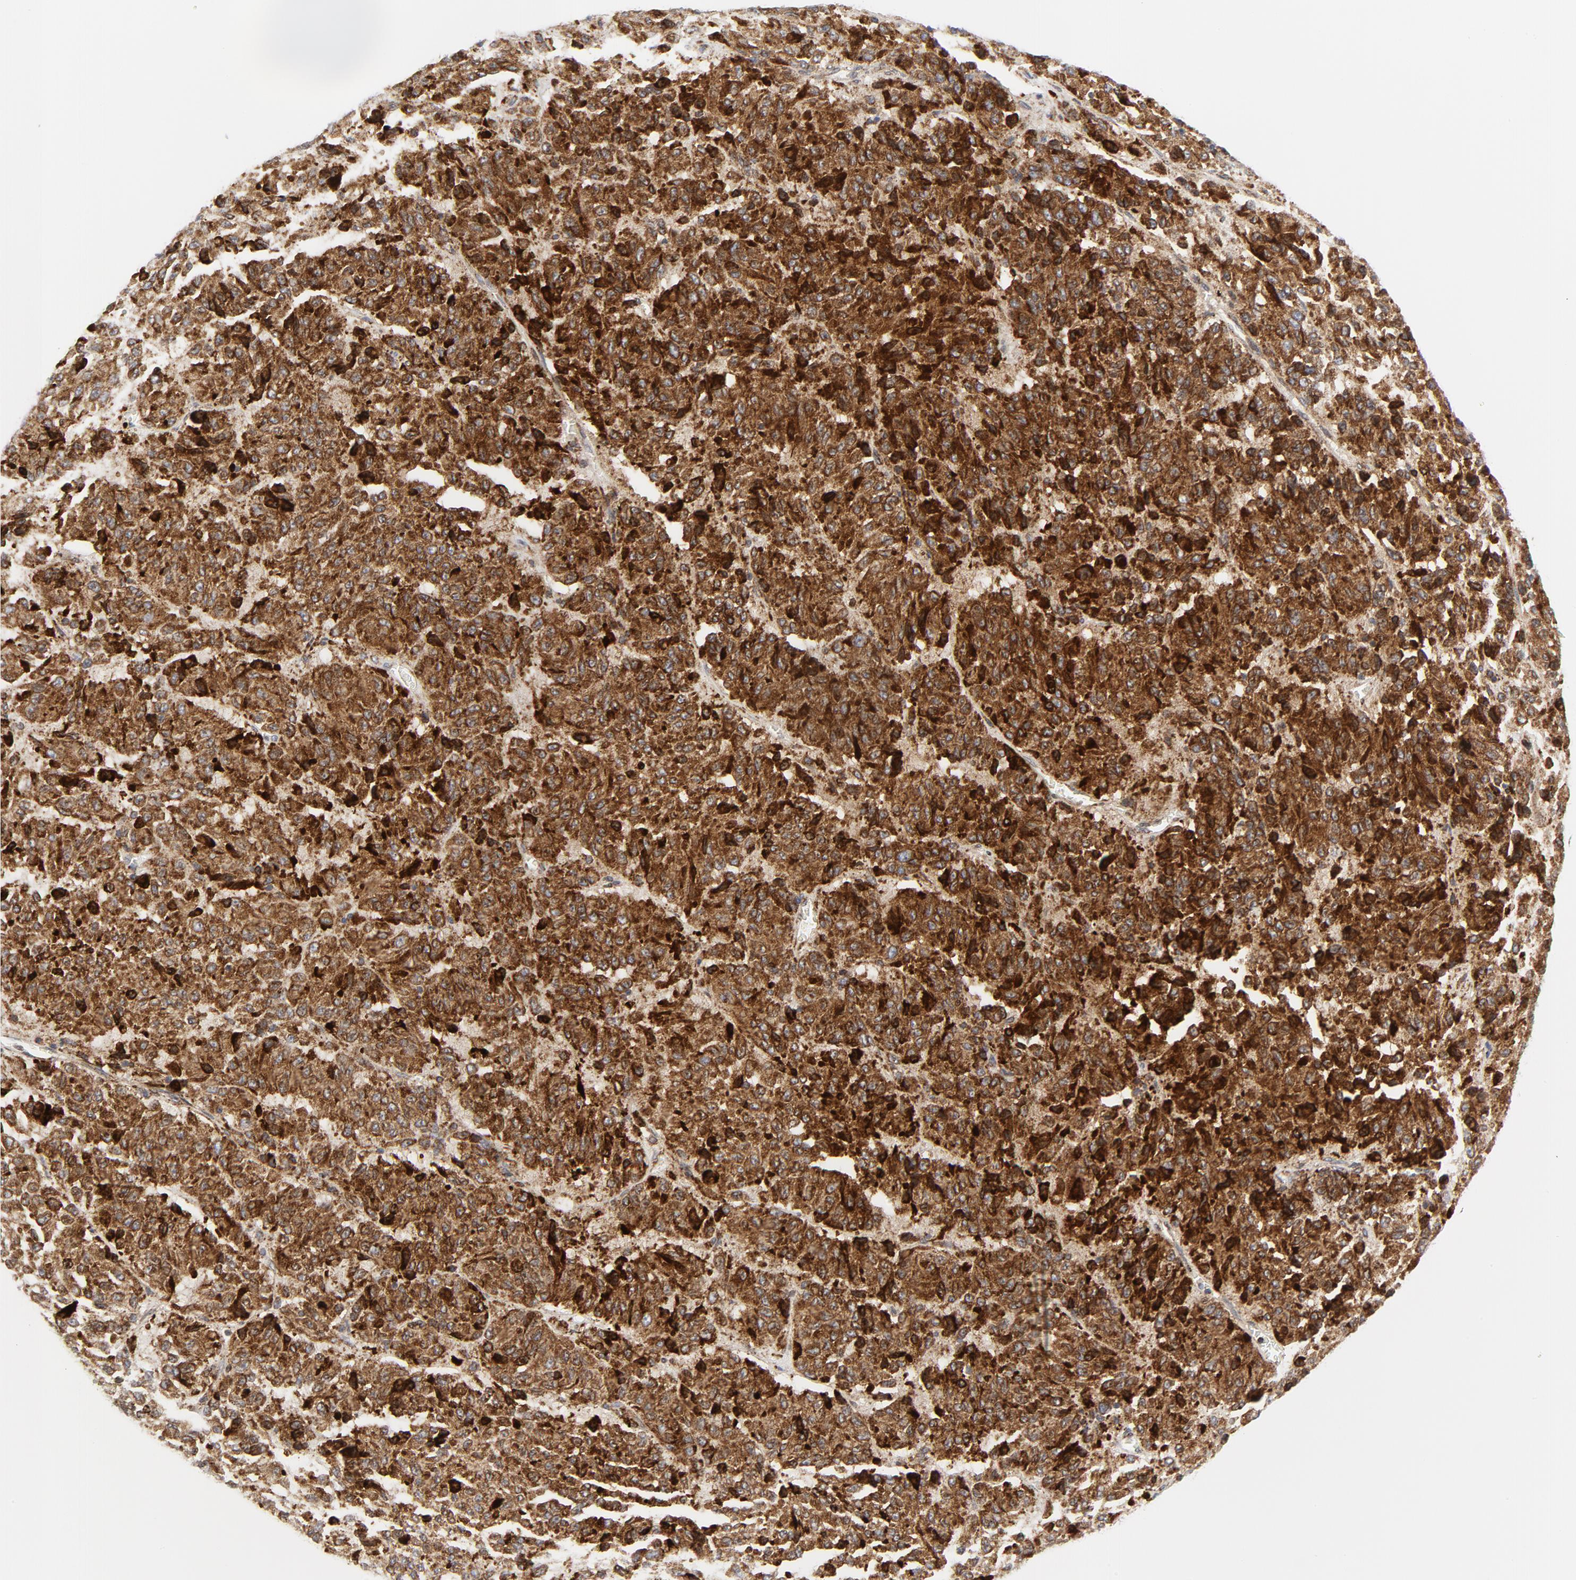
{"staining": {"intensity": "strong", "quantity": ">75%", "location": "cytoplasmic/membranous"}, "tissue": "melanoma", "cell_type": "Tumor cells", "image_type": "cancer", "snomed": [{"axis": "morphology", "description": "Malignant melanoma, Metastatic site"}, {"axis": "topography", "description": "Lung"}], "caption": "This is a micrograph of immunohistochemistry (IHC) staining of melanoma, which shows strong staining in the cytoplasmic/membranous of tumor cells.", "gene": "LRP6", "patient": {"sex": "male", "age": 64}}